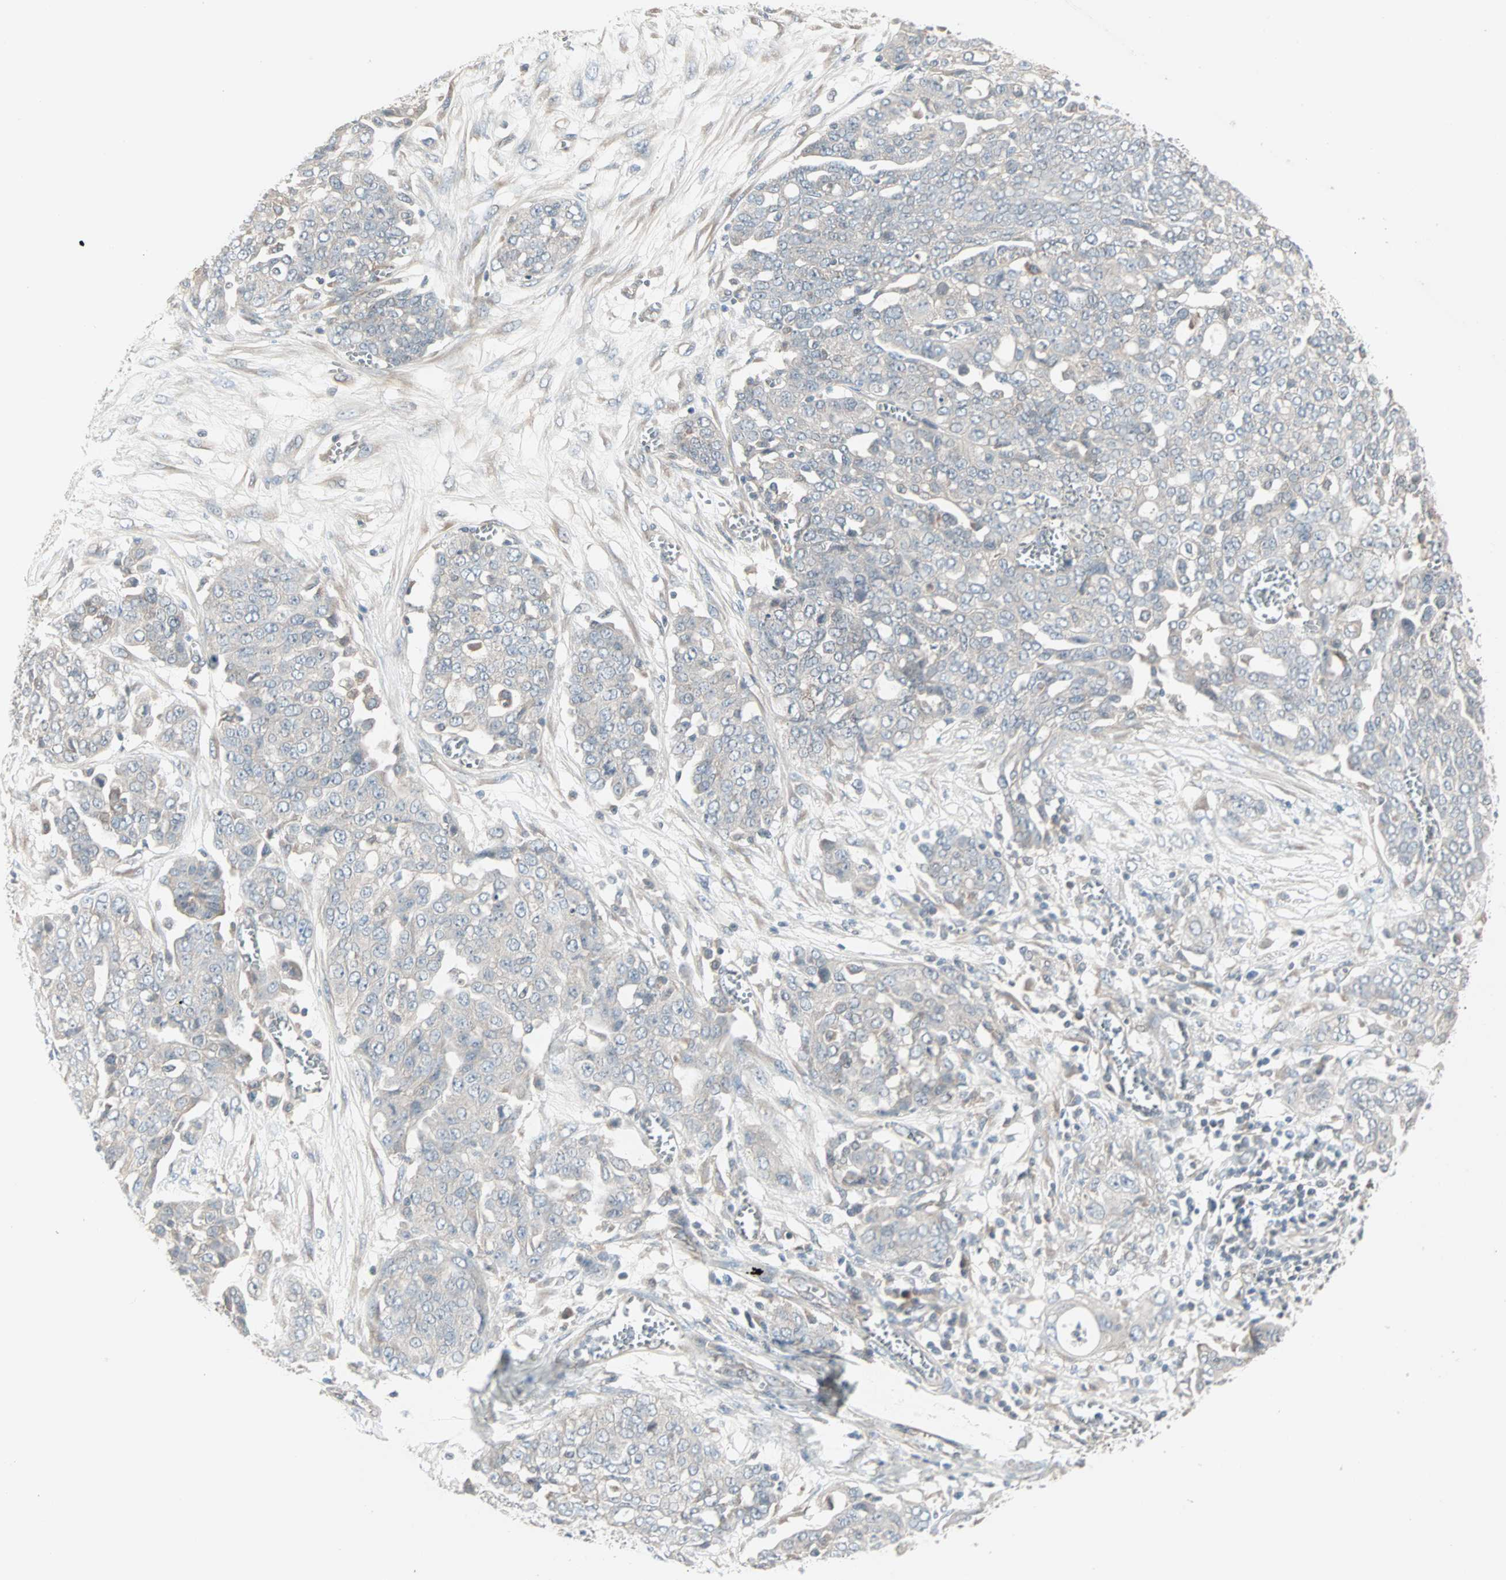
{"staining": {"intensity": "negative", "quantity": "none", "location": "none"}, "tissue": "ovarian cancer", "cell_type": "Tumor cells", "image_type": "cancer", "snomed": [{"axis": "morphology", "description": "Cystadenocarcinoma, serous, NOS"}, {"axis": "topography", "description": "Soft tissue"}, {"axis": "topography", "description": "Ovary"}], "caption": "Immunohistochemistry (IHC) photomicrograph of neoplastic tissue: ovarian cancer (serous cystadenocarcinoma) stained with DAB reveals no significant protein expression in tumor cells.", "gene": "JMJD7-PLA2G4B", "patient": {"sex": "female", "age": 57}}